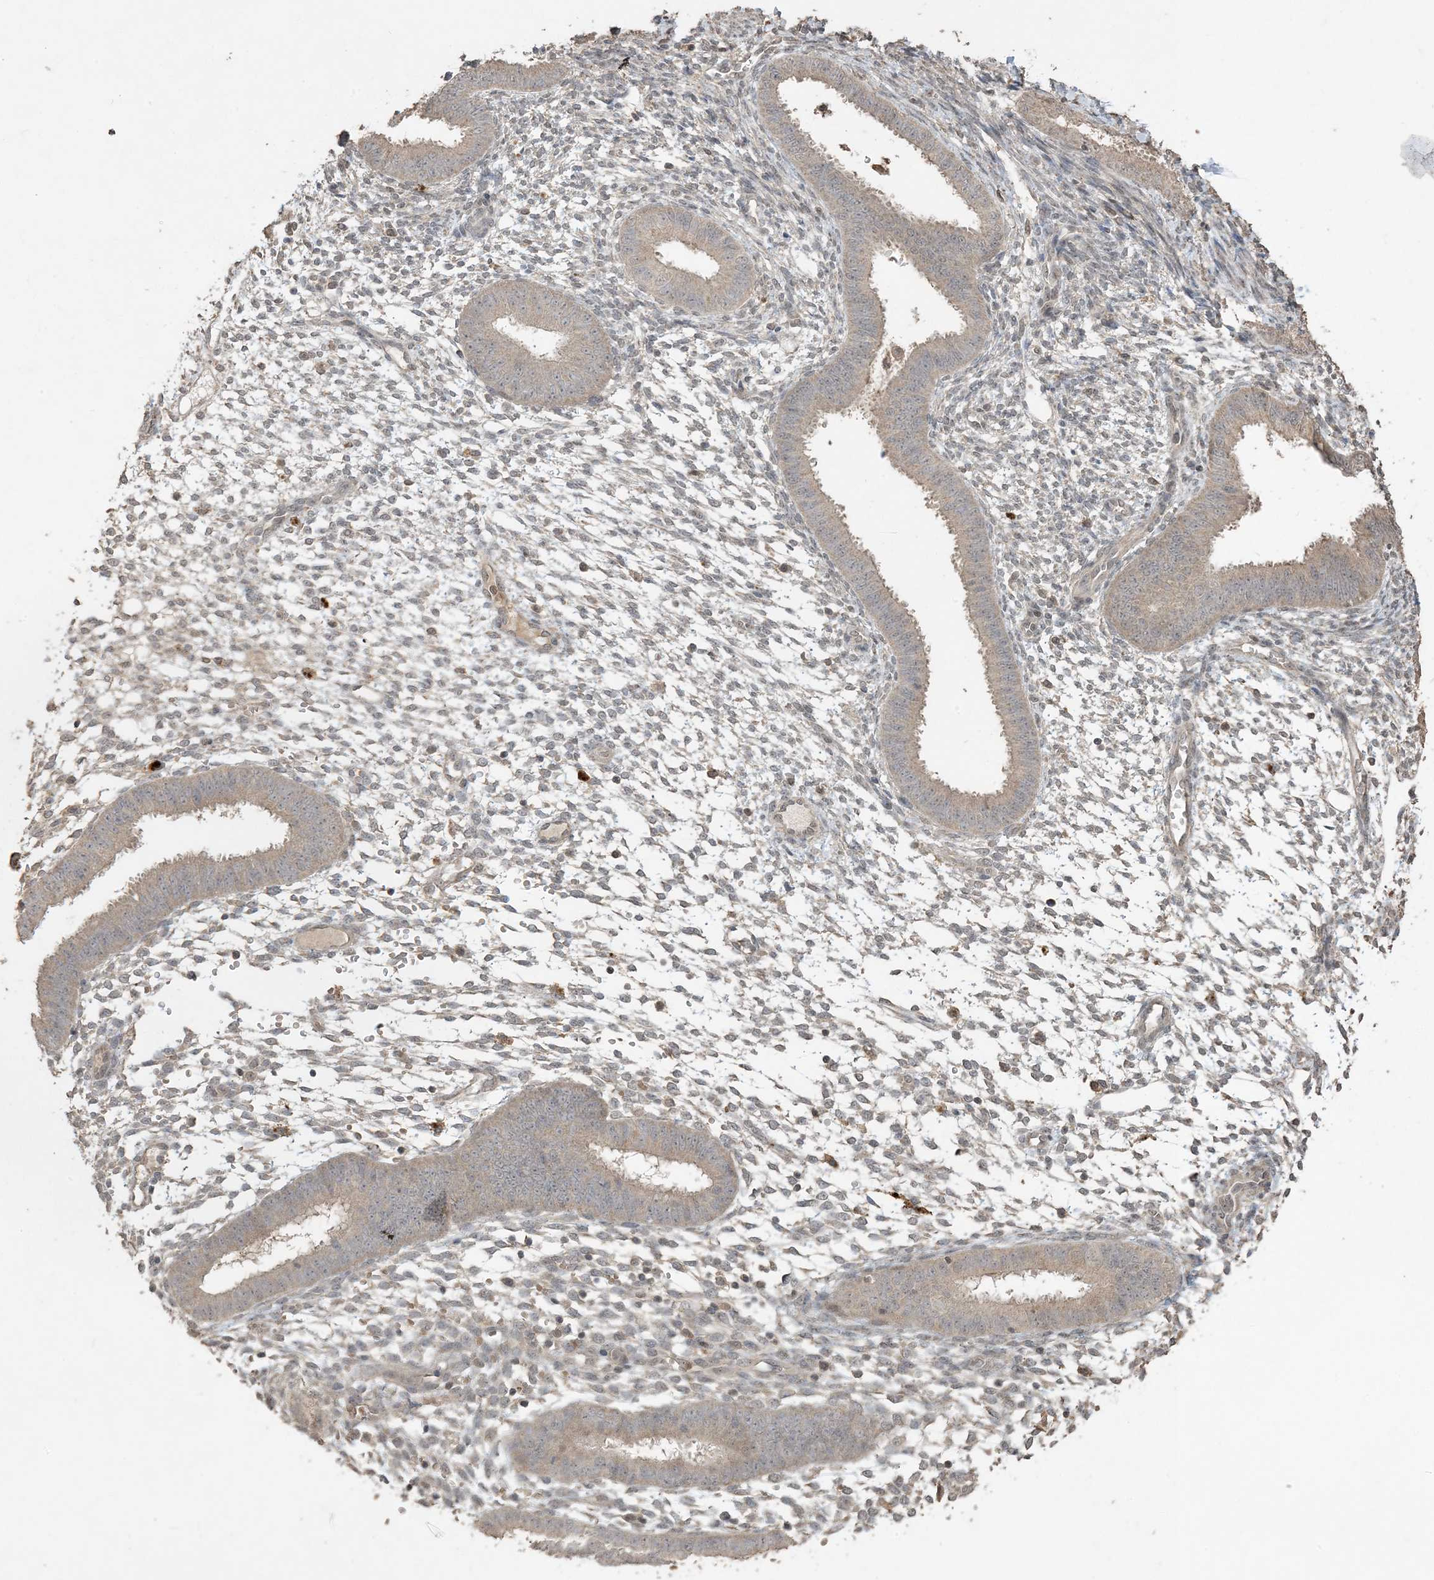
{"staining": {"intensity": "weak", "quantity": "<25%", "location": "cytoplasmic/membranous"}, "tissue": "endometrium", "cell_type": "Cells in endometrial stroma", "image_type": "normal", "snomed": [{"axis": "morphology", "description": "Normal tissue, NOS"}, {"axis": "topography", "description": "Uterus"}, {"axis": "topography", "description": "Endometrium"}], "caption": "Protein analysis of benign endometrium displays no significant expression in cells in endometrial stroma.", "gene": "EFCAB8", "patient": {"sex": "female", "age": 48}}